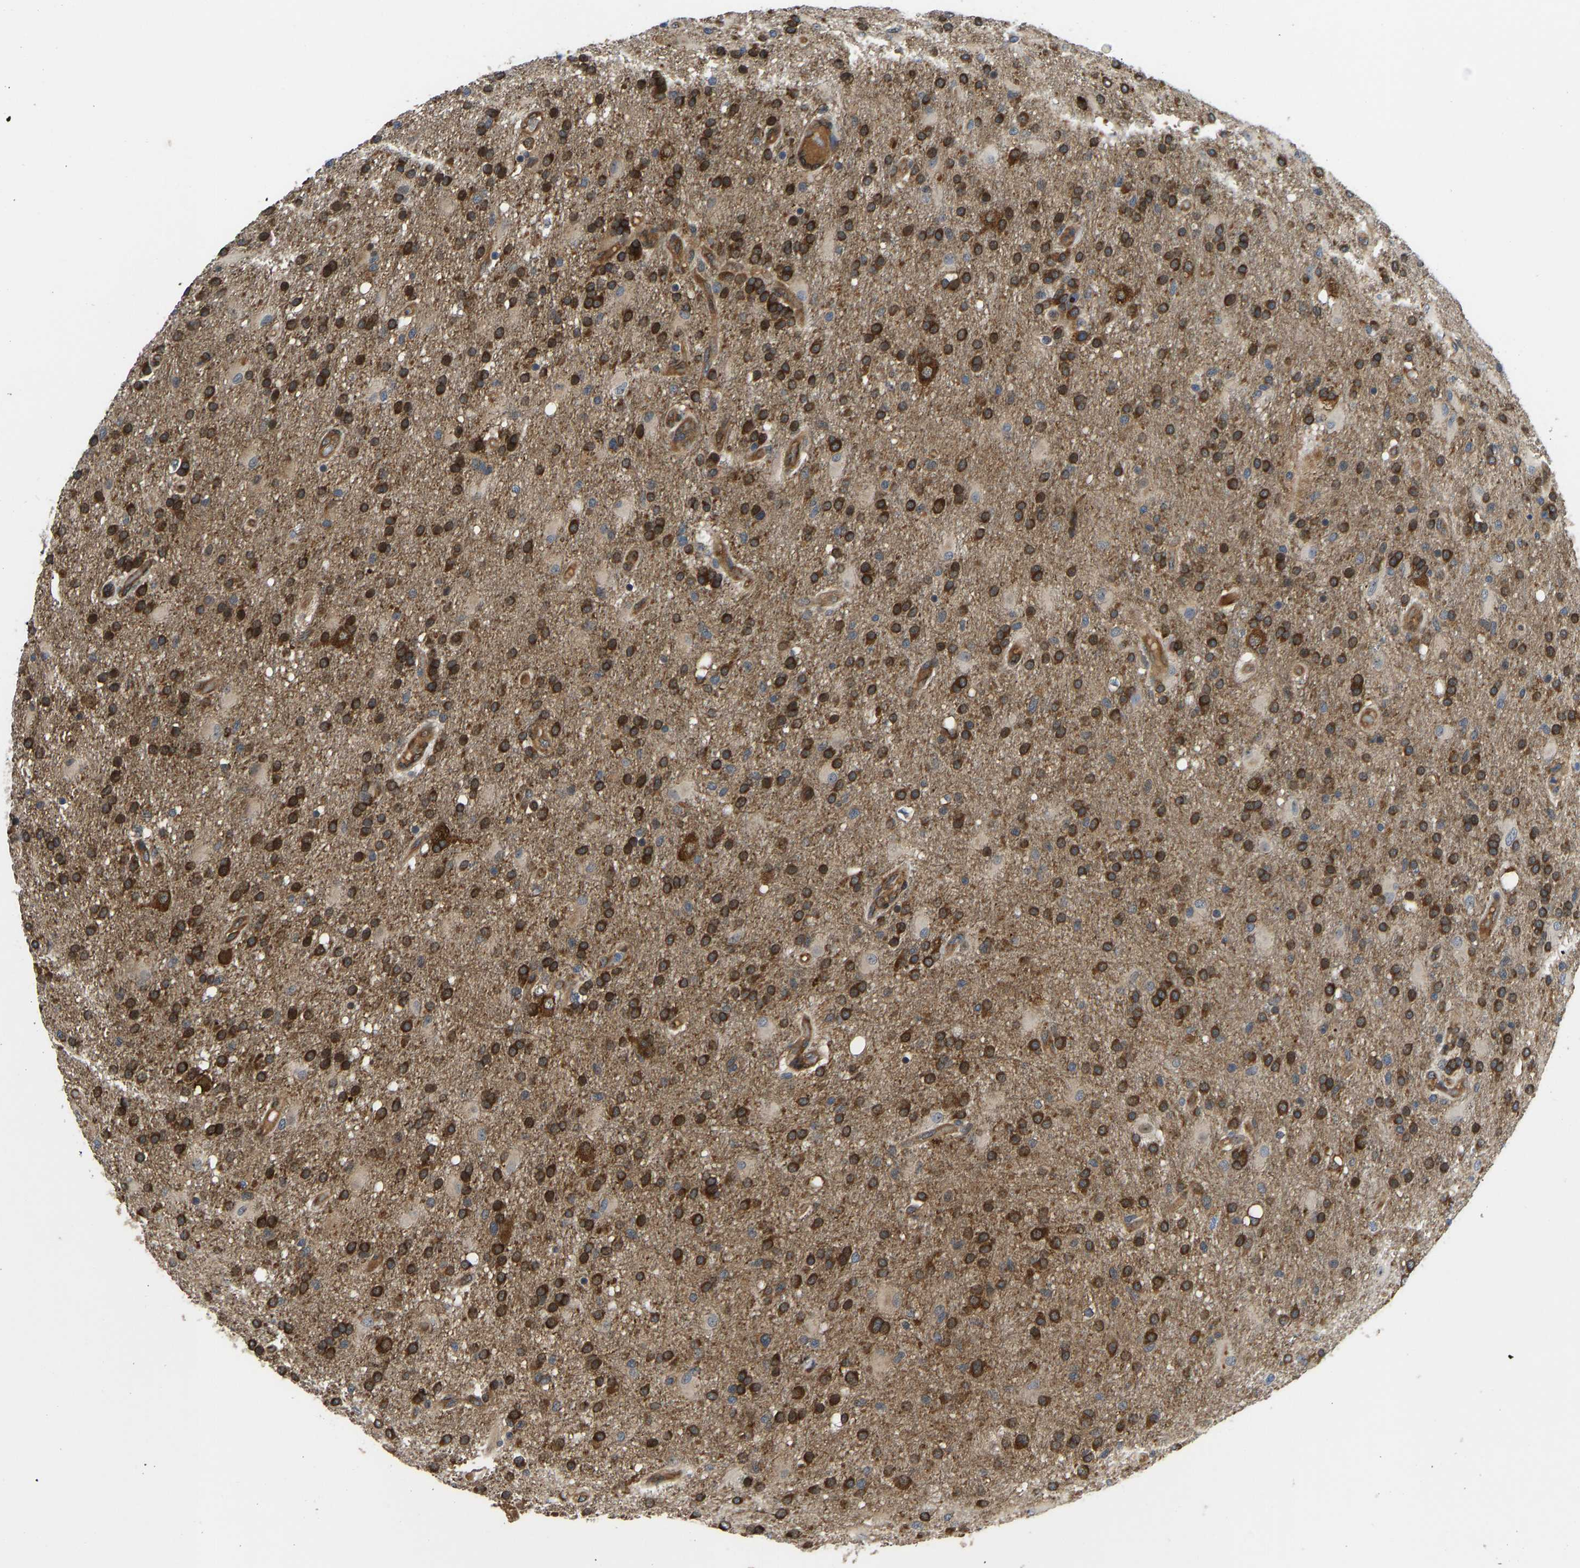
{"staining": {"intensity": "strong", "quantity": ">75%", "location": "cytoplasmic/membranous"}, "tissue": "glioma", "cell_type": "Tumor cells", "image_type": "cancer", "snomed": [{"axis": "morphology", "description": "Glioma, malignant, High grade"}, {"axis": "topography", "description": "Brain"}], "caption": "A photomicrograph showing strong cytoplasmic/membranous staining in about >75% of tumor cells in malignant glioma (high-grade), as visualized by brown immunohistochemical staining.", "gene": "RASGRF2", "patient": {"sex": "male", "age": 72}}